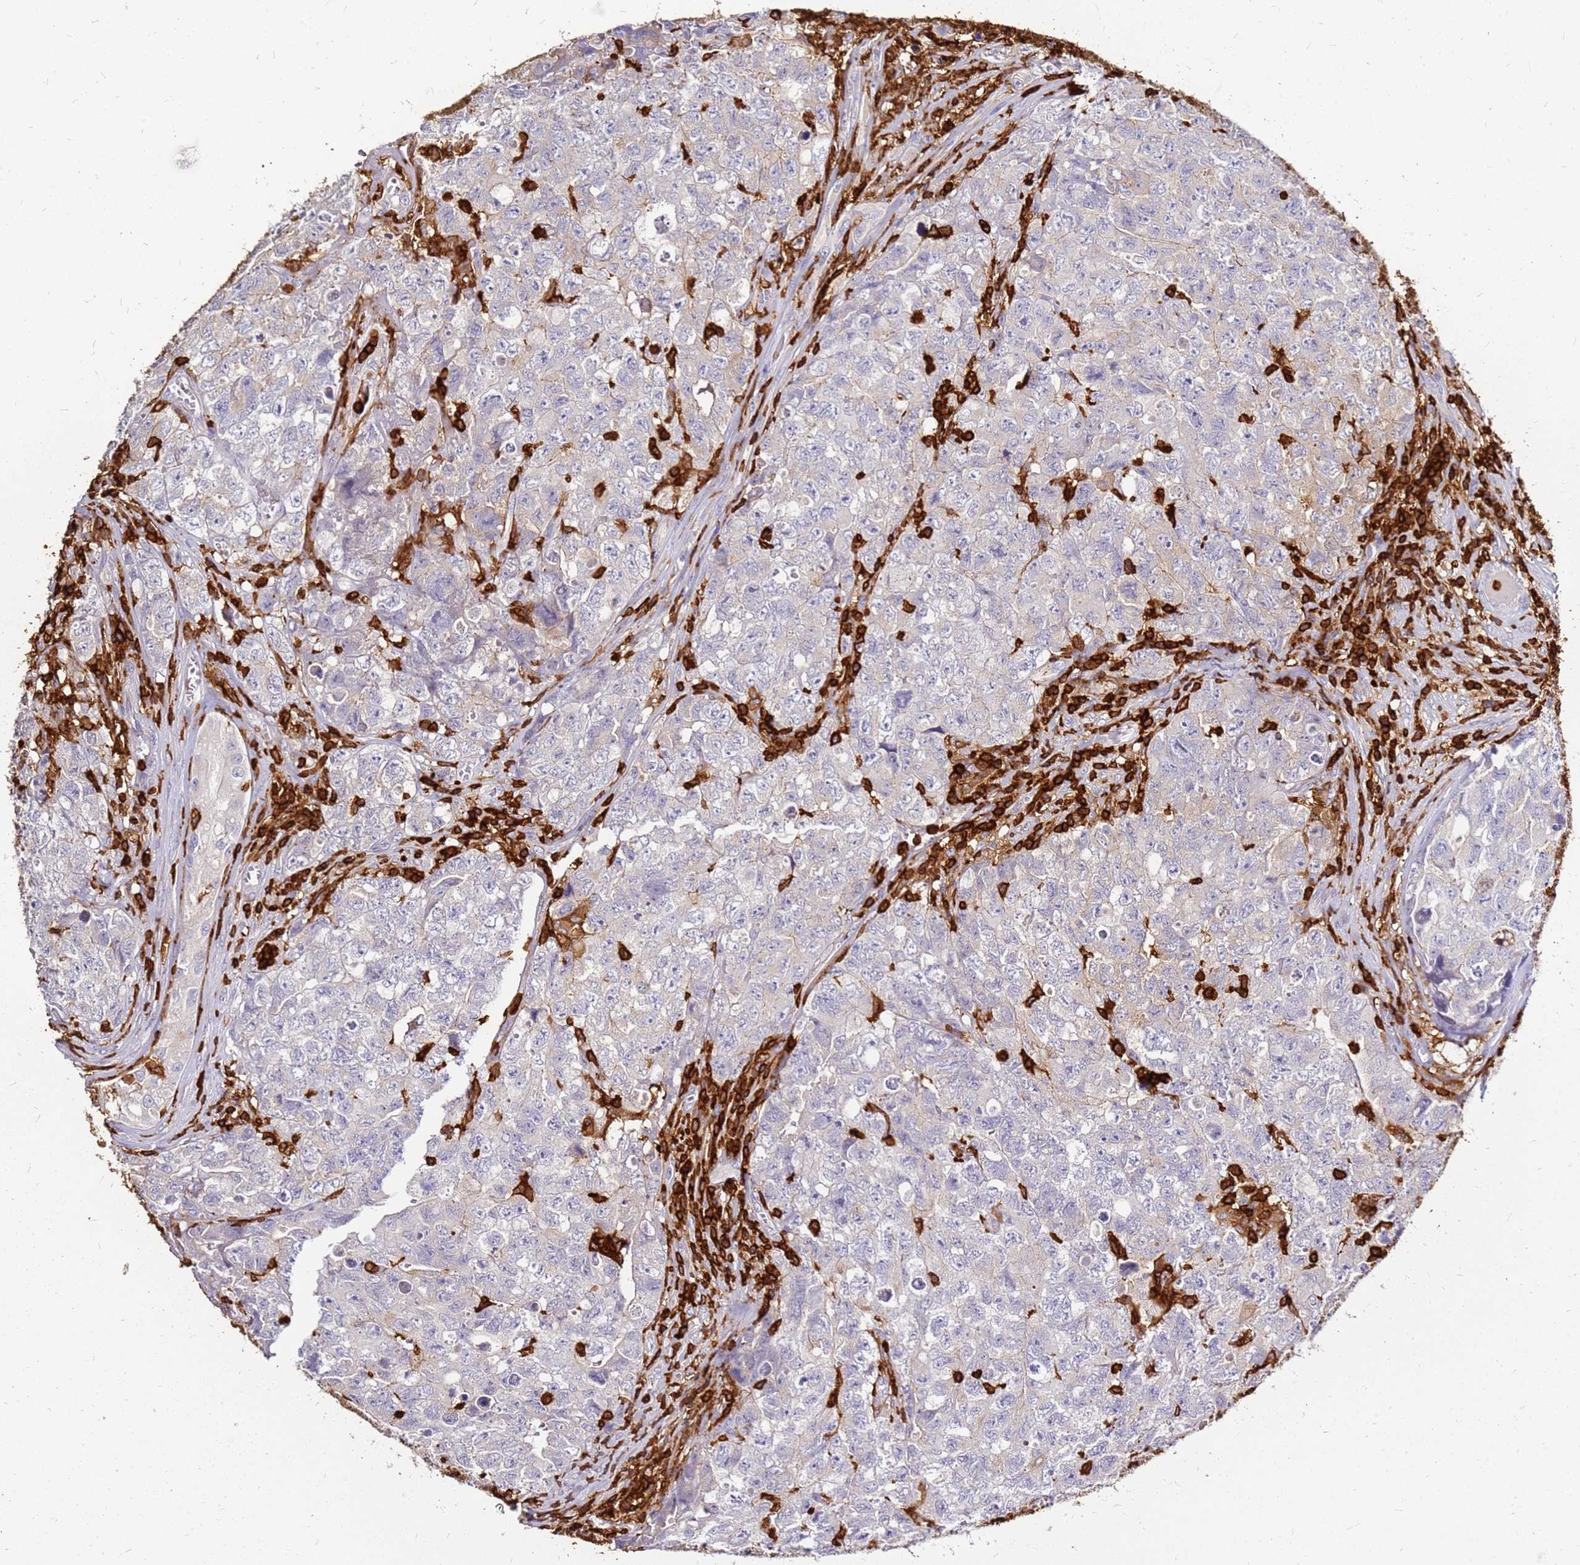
{"staining": {"intensity": "negative", "quantity": "none", "location": "none"}, "tissue": "testis cancer", "cell_type": "Tumor cells", "image_type": "cancer", "snomed": [{"axis": "morphology", "description": "Carcinoma, Embryonal, NOS"}, {"axis": "topography", "description": "Testis"}], "caption": "The photomicrograph displays no staining of tumor cells in testis cancer (embryonal carcinoma).", "gene": "CORO1A", "patient": {"sex": "male", "age": 31}}